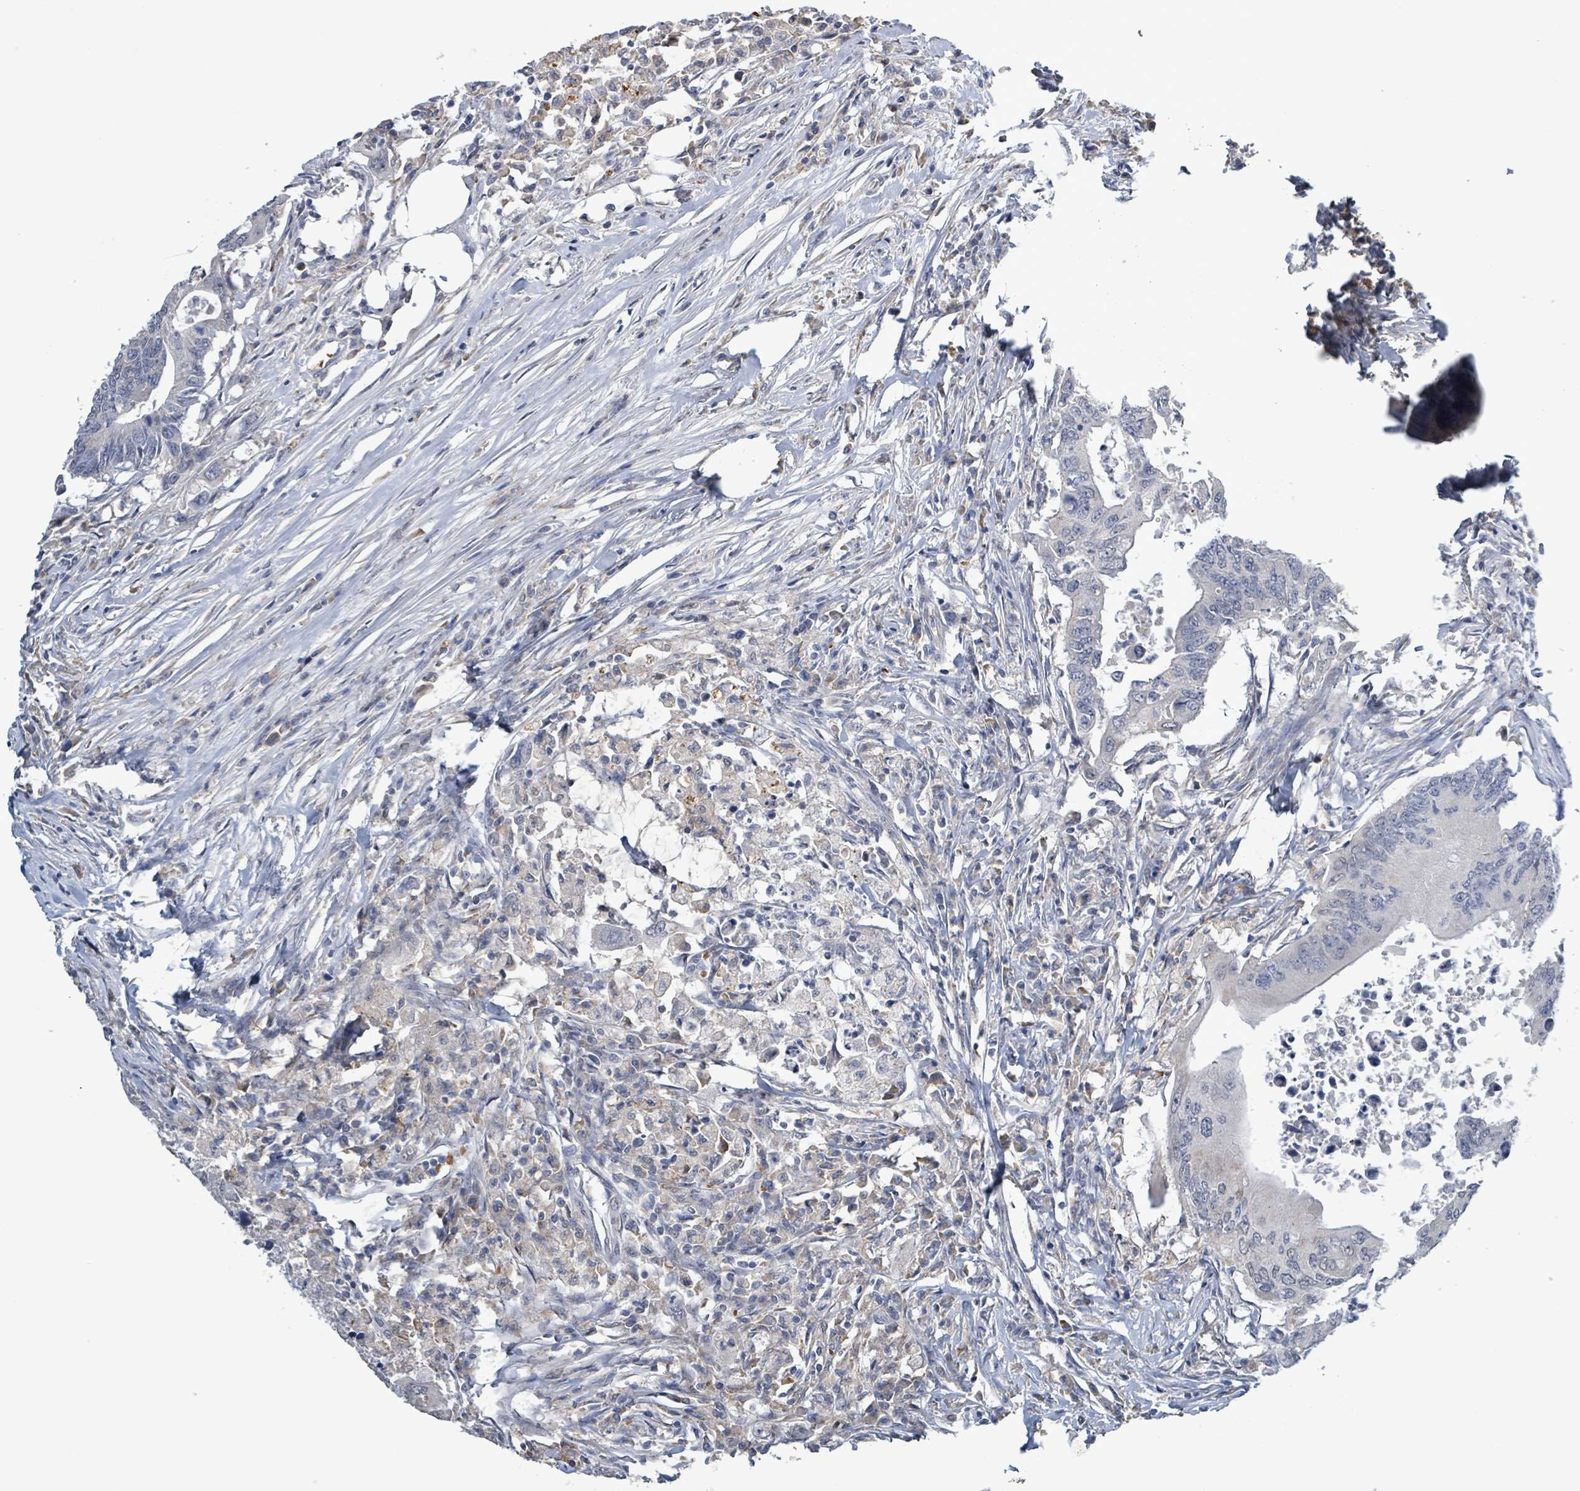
{"staining": {"intensity": "negative", "quantity": "none", "location": "none"}, "tissue": "colorectal cancer", "cell_type": "Tumor cells", "image_type": "cancer", "snomed": [{"axis": "morphology", "description": "Adenocarcinoma, NOS"}, {"axis": "topography", "description": "Colon"}], "caption": "The histopathology image shows no staining of tumor cells in adenocarcinoma (colorectal). The staining was performed using DAB to visualize the protein expression in brown, while the nuclei were stained in blue with hematoxylin (Magnification: 20x).", "gene": "SEBOX", "patient": {"sex": "male", "age": 71}}